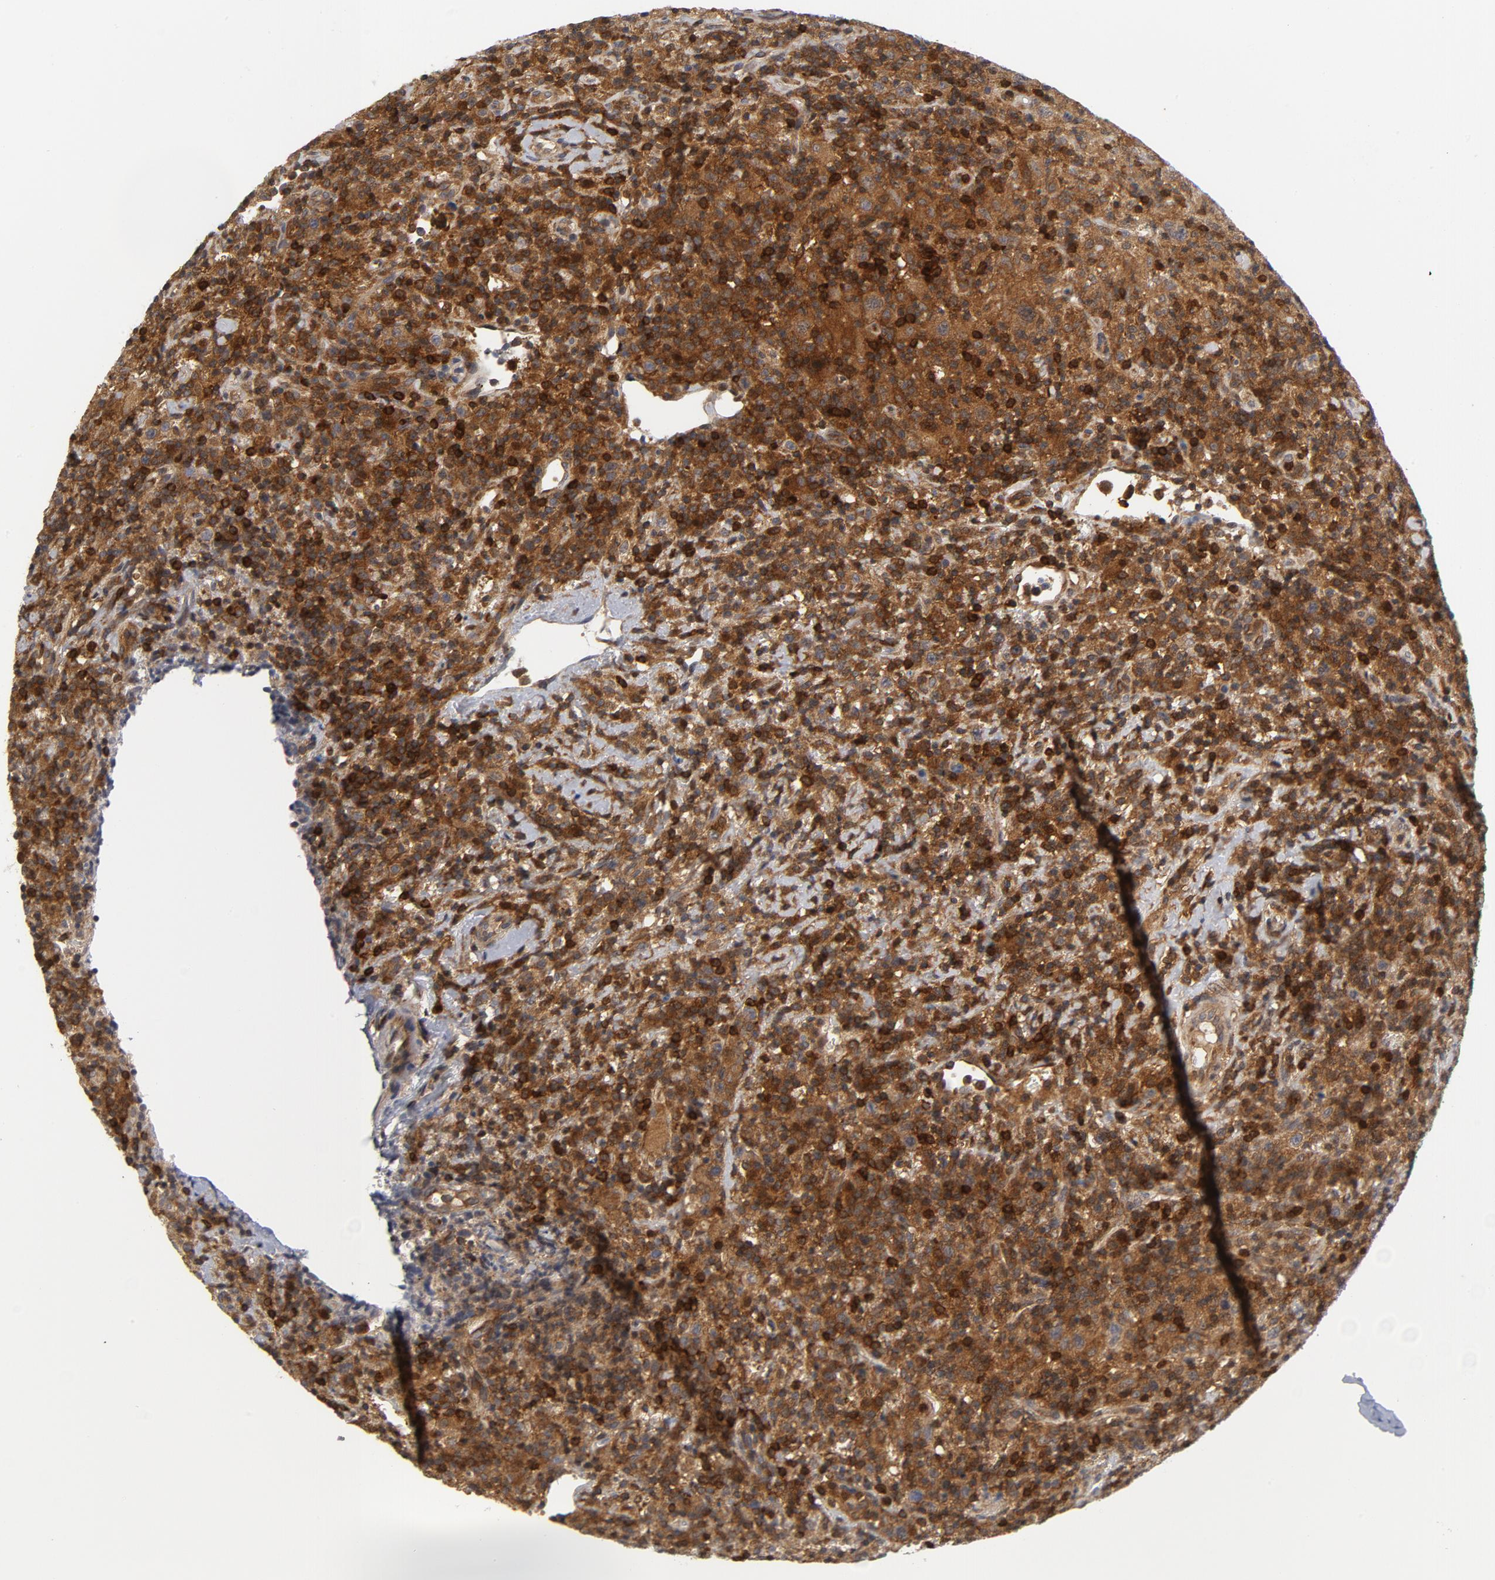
{"staining": {"intensity": "strong", "quantity": ">75%", "location": "cytoplasmic/membranous,nuclear"}, "tissue": "lymphoma", "cell_type": "Tumor cells", "image_type": "cancer", "snomed": [{"axis": "morphology", "description": "Hodgkin's disease, NOS"}, {"axis": "topography", "description": "Lymph node"}], "caption": "Protein staining exhibits strong cytoplasmic/membranous and nuclear staining in about >75% of tumor cells in Hodgkin's disease.", "gene": "TRADD", "patient": {"sex": "male", "age": 65}}